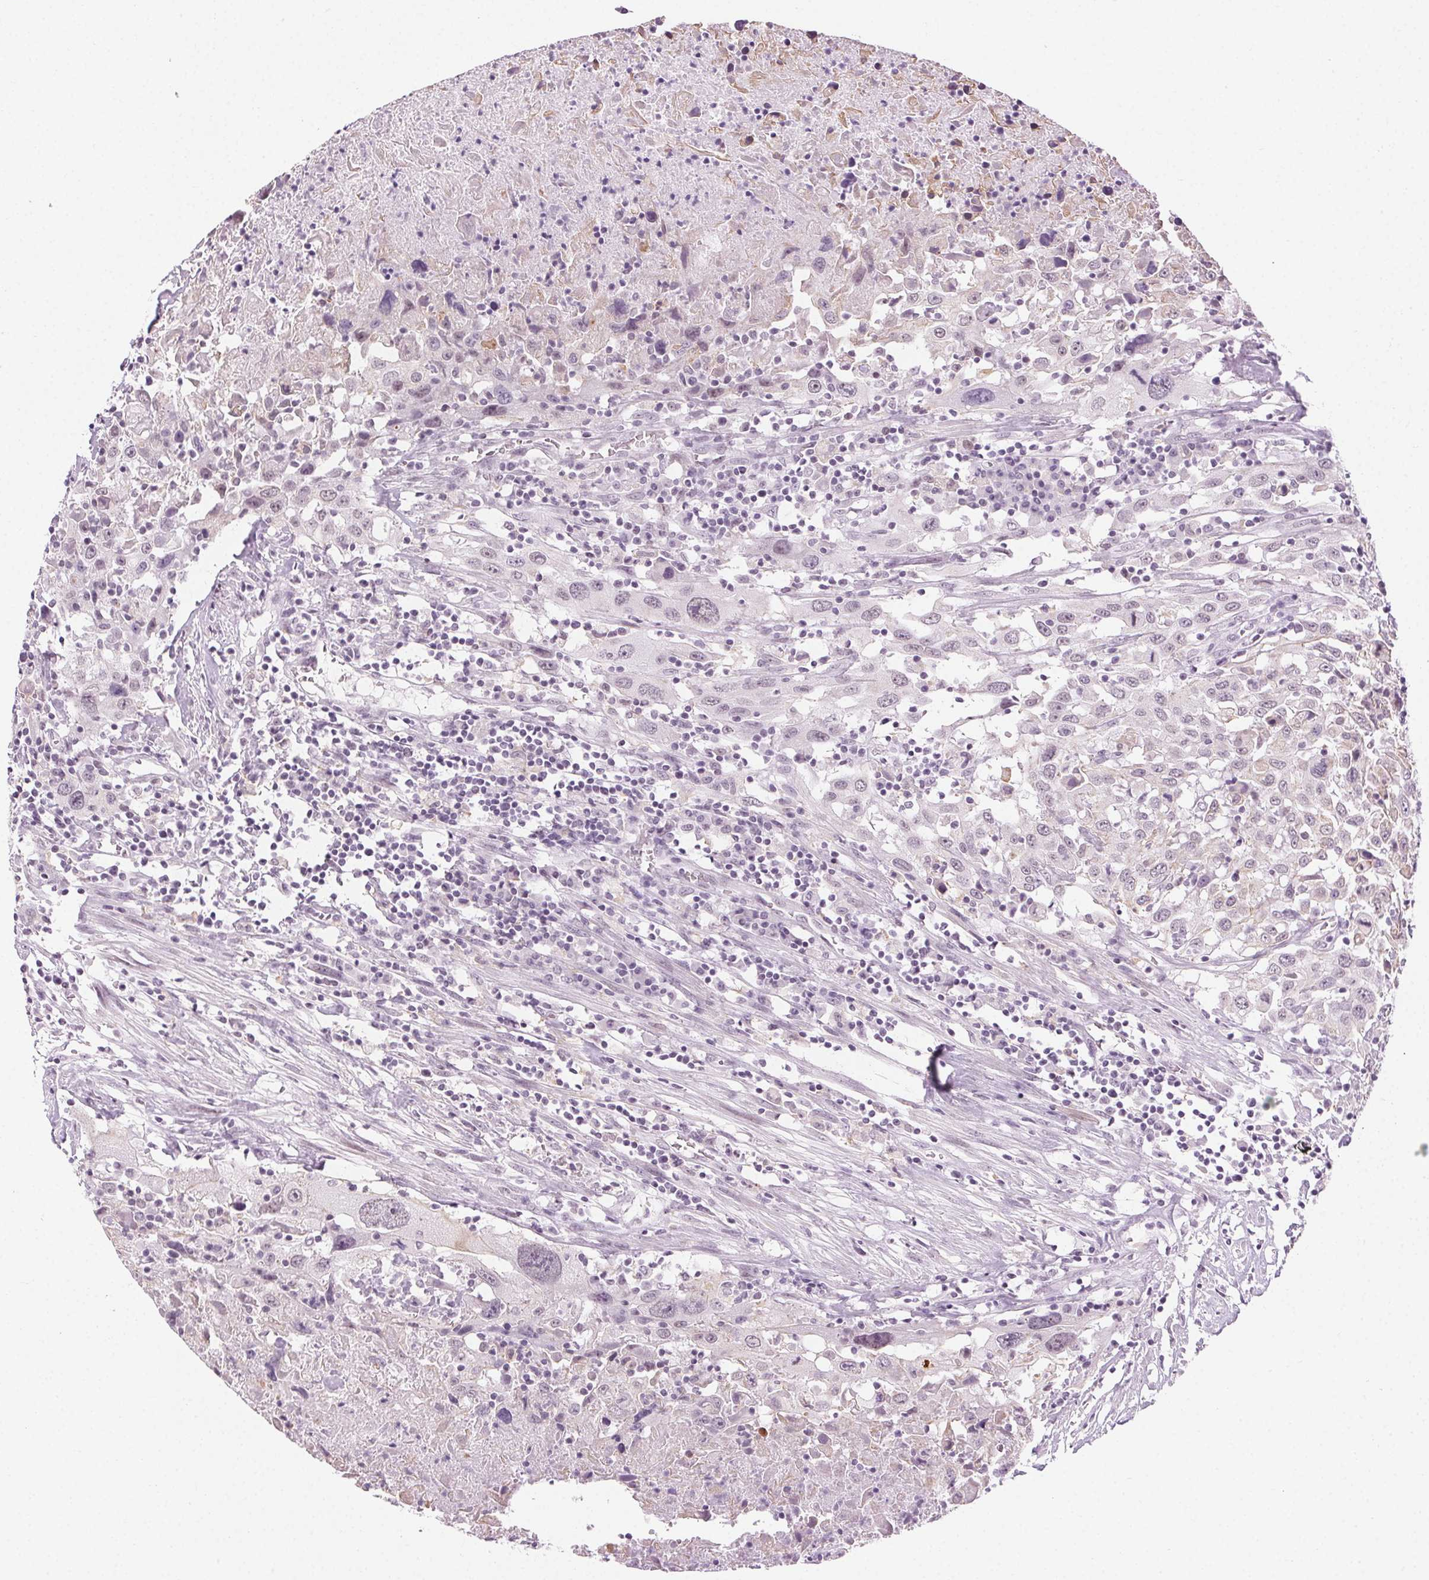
{"staining": {"intensity": "negative", "quantity": "none", "location": "none"}, "tissue": "urothelial cancer", "cell_type": "Tumor cells", "image_type": "cancer", "snomed": [{"axis": "morphology", "description": "Urothelial carcinoma, High grade"}, {"axis": "topography", "description": "Urinary bladder"}], "caption": "There is no significant positivity in tumor cells of urothelial cancer.", "gene": "AIF1L", "patient": {"sex": "male", "age": 61}}